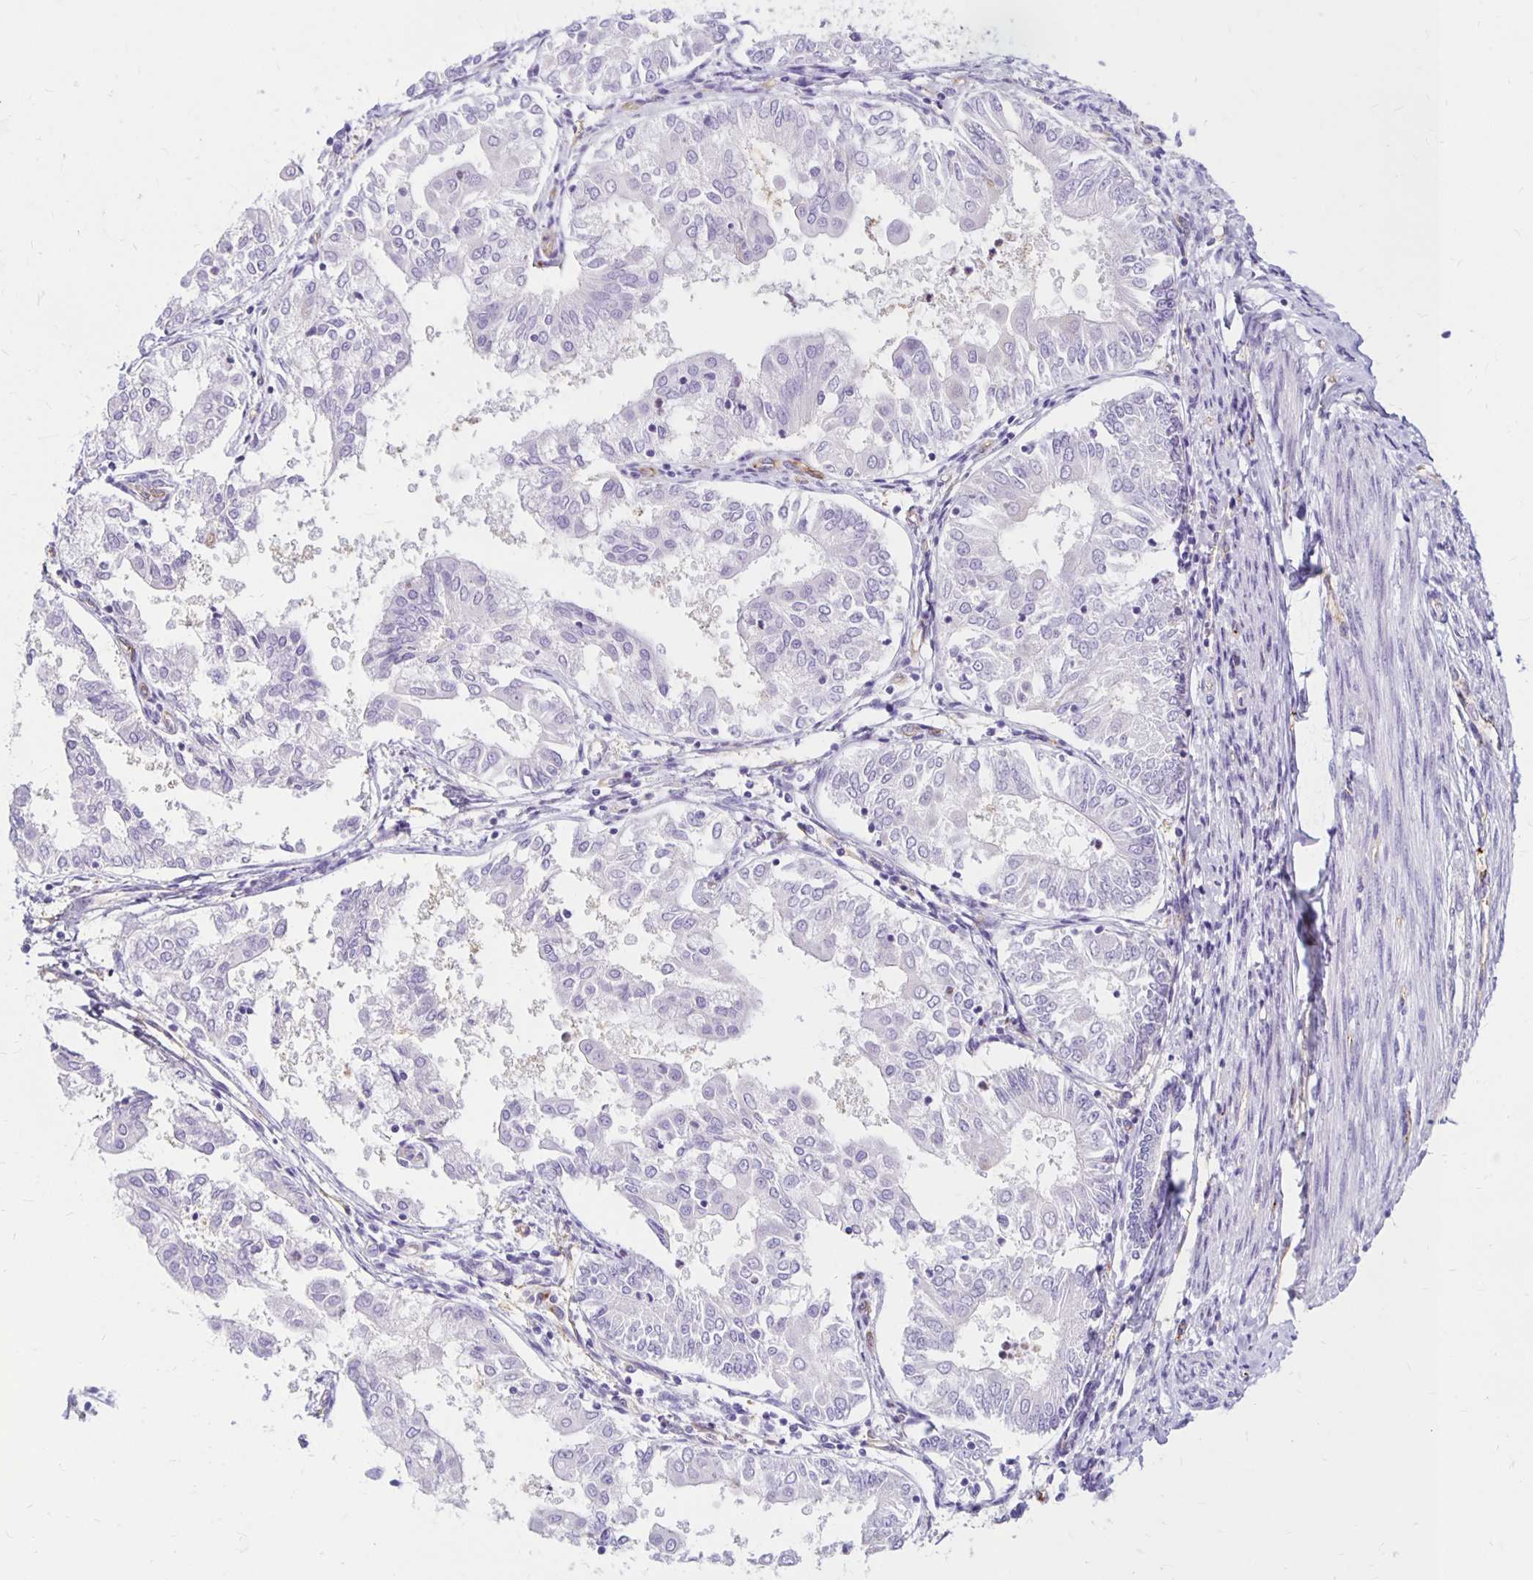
{"staining": {"intensity": "negative", "quantity": "none", "location": "none"}, "tissue": "endometrial cancer", "cell_type": "Tumor cells", "image_type": "cancer", "snomed": [{"axis": "morphology", "description": "Adenocarcinoma, NOS"}, {"axis": "topography", "description": "Endometrium"}], "caption": "The image demonstrates no significant positivity in tumor cells of endometrial cancer.", "gene": "TTYH1", "patient": {"sex": "female", "age": 68}}